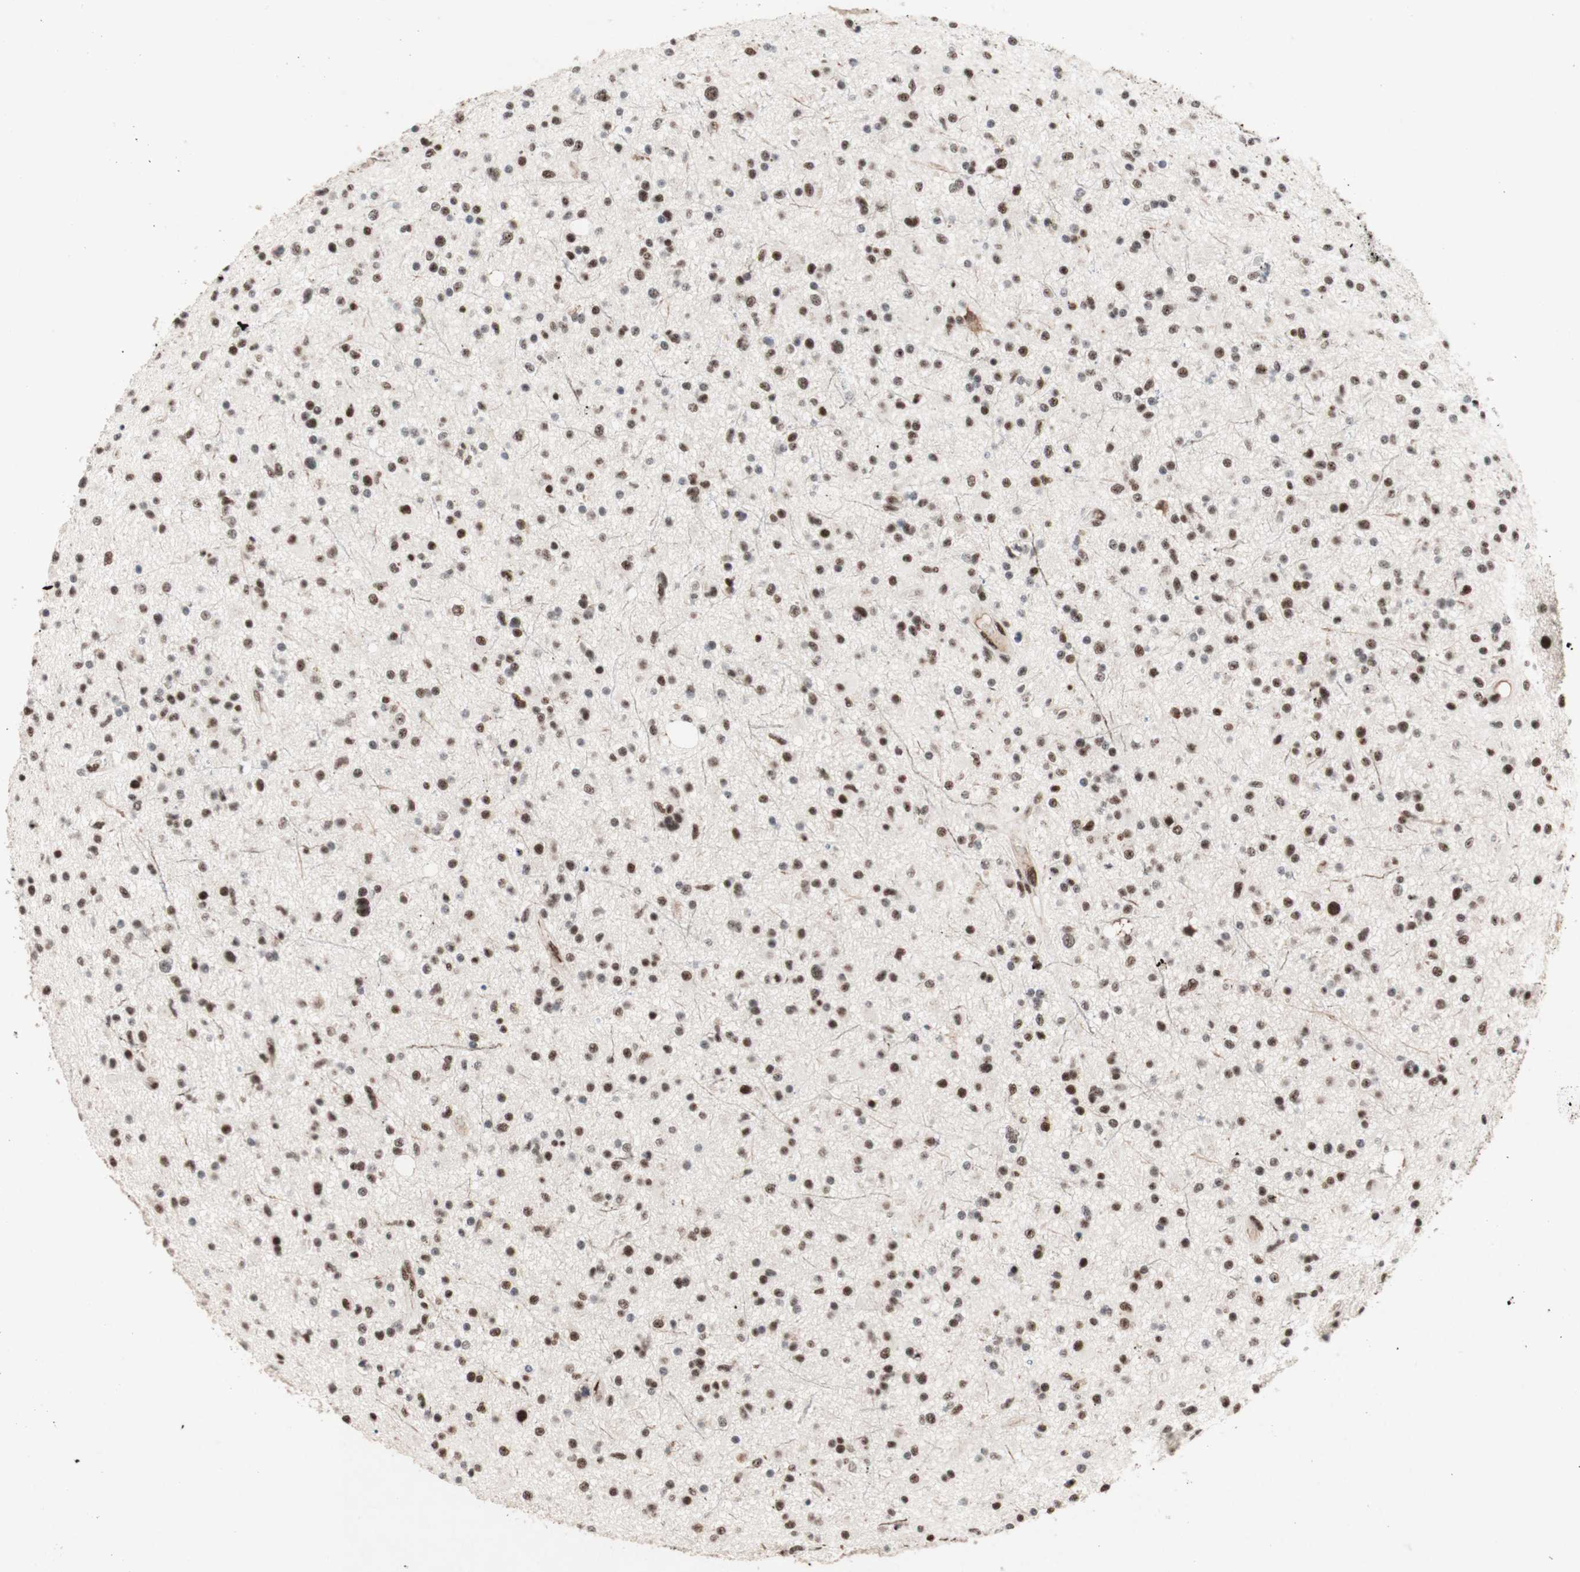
{"staining": {"intensity": "strong", "quantity": ">75%", "location": "nuclear"}, "tissue": "glioma", "cell_type": "Tumor cells", "image_type": "cancer", "snomed": [{"axis": "morphology", "description": "Glioma, malignant, High grade"}, {"axis": "topography", "description": "Brain"}], "caption": "A brown stain highlights strong nuclear staining of a protein in glioma tumor cells.", "gene": "TLE1", "patient": {"sex": "male", "age": 33}}